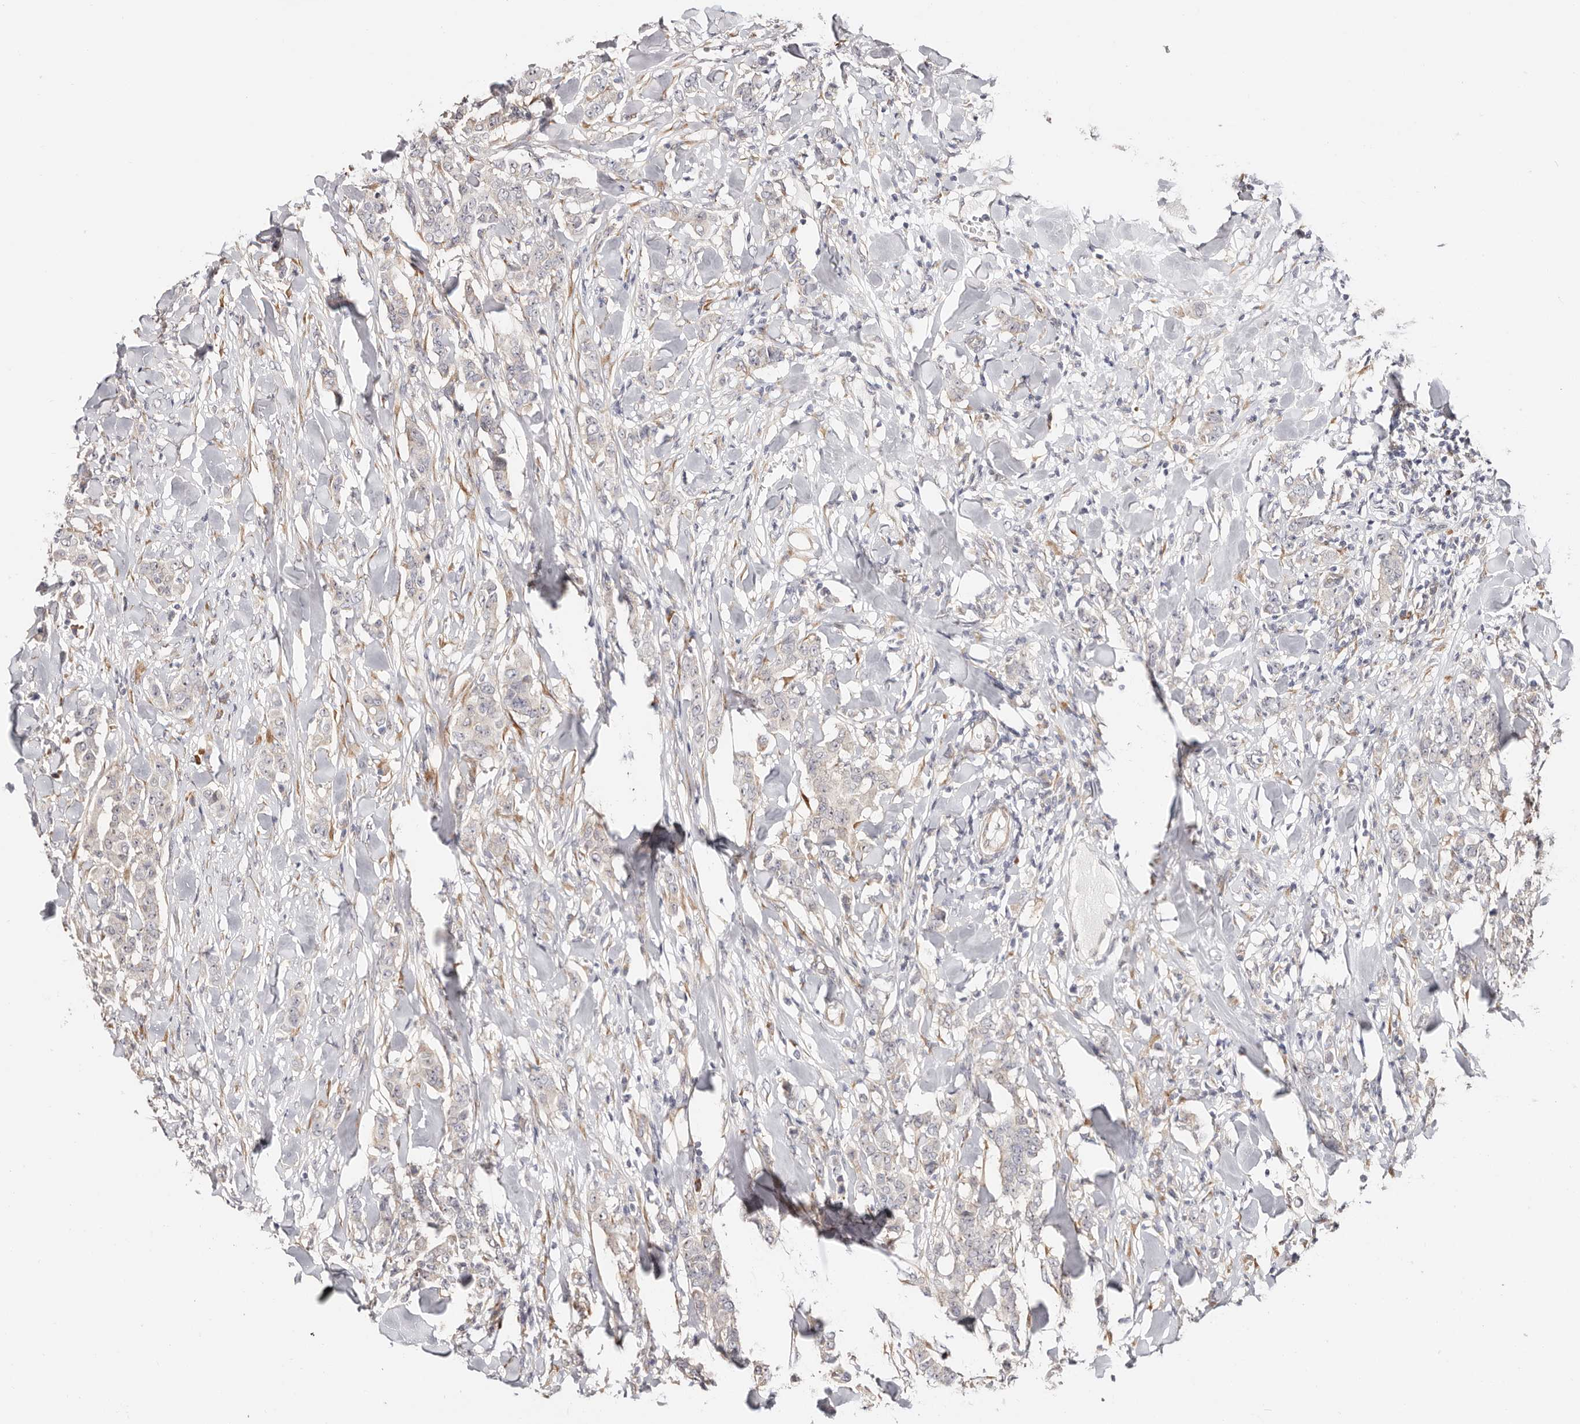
{"staining": {"intensity": "negative", "quantity": "none", "location": "none"}, "tissue": "breast cancer", "cell_type": "Tumor cells", "image_type": "cancer", "snomed": [{"axis": "morphology", "description": "Duct carcinoma"}, {"axis": "topography", "description": "Breast"}], "caption": "Protein analysis of breast cancer shows no significant staining in tumor cells.", "gene": "BCL2L15", "patient": {"sex": "female", "age": 40}}